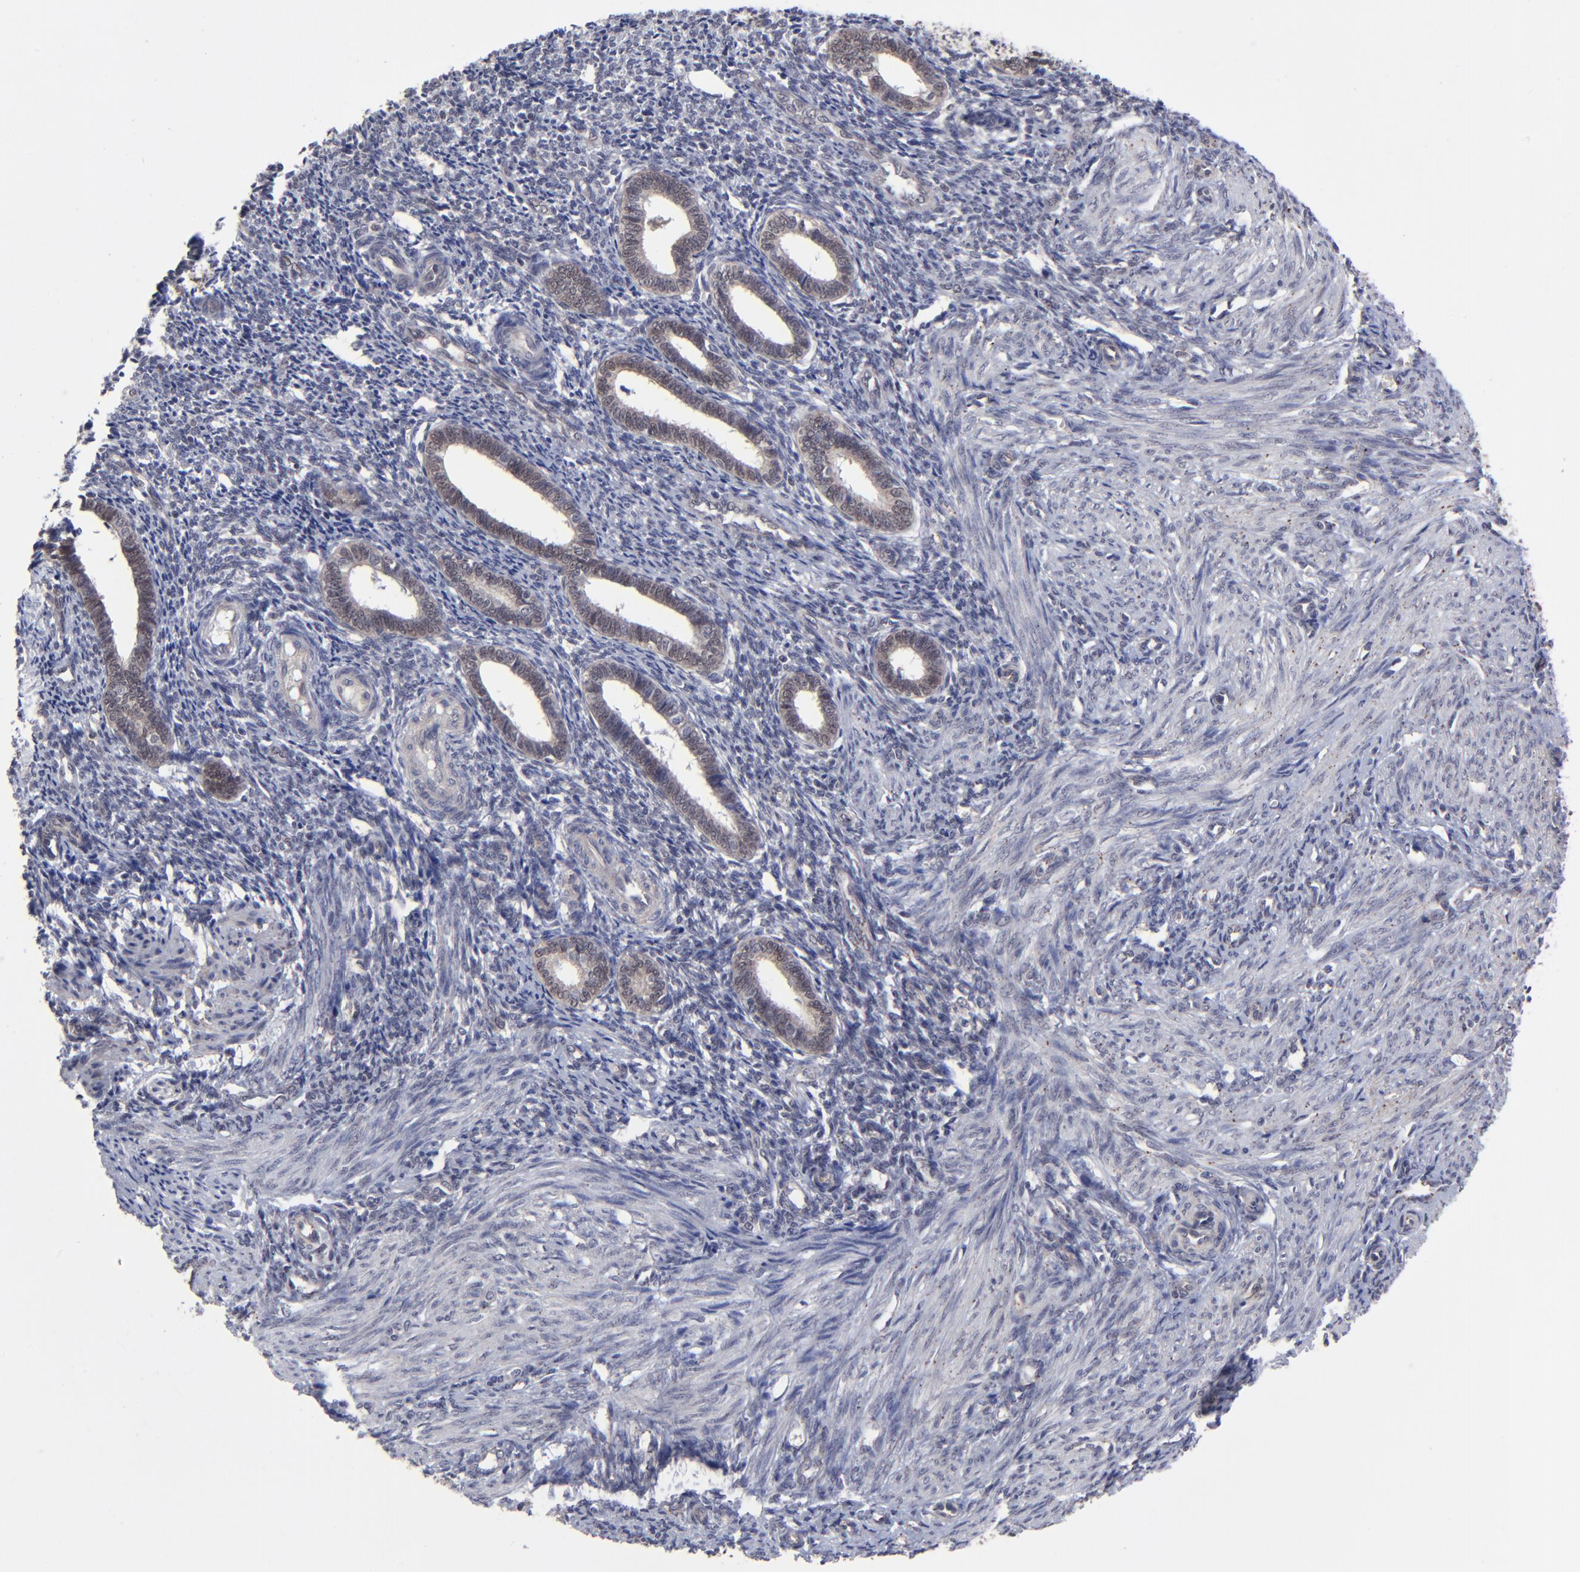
{"staining": {"intensity": "weak", "quantity": "<25%", "location": "nuclear"}, "tissue": "endometrium", "cell_type": "Cells in endometrial stroma", "image_type": "normal", "snomed": [{"axis": "morphology", "description": "Normal tissue, NOS"}, {"axis": "topography", "description": "Endometrium"}], "caption": "This is an immunohistochemistry (IHC) image of unremarkable endometrium. There is no positivity in cells in endometrial stroma.", "gene": "ZNF419", "patient": {"sex": "female", "age": 27}}